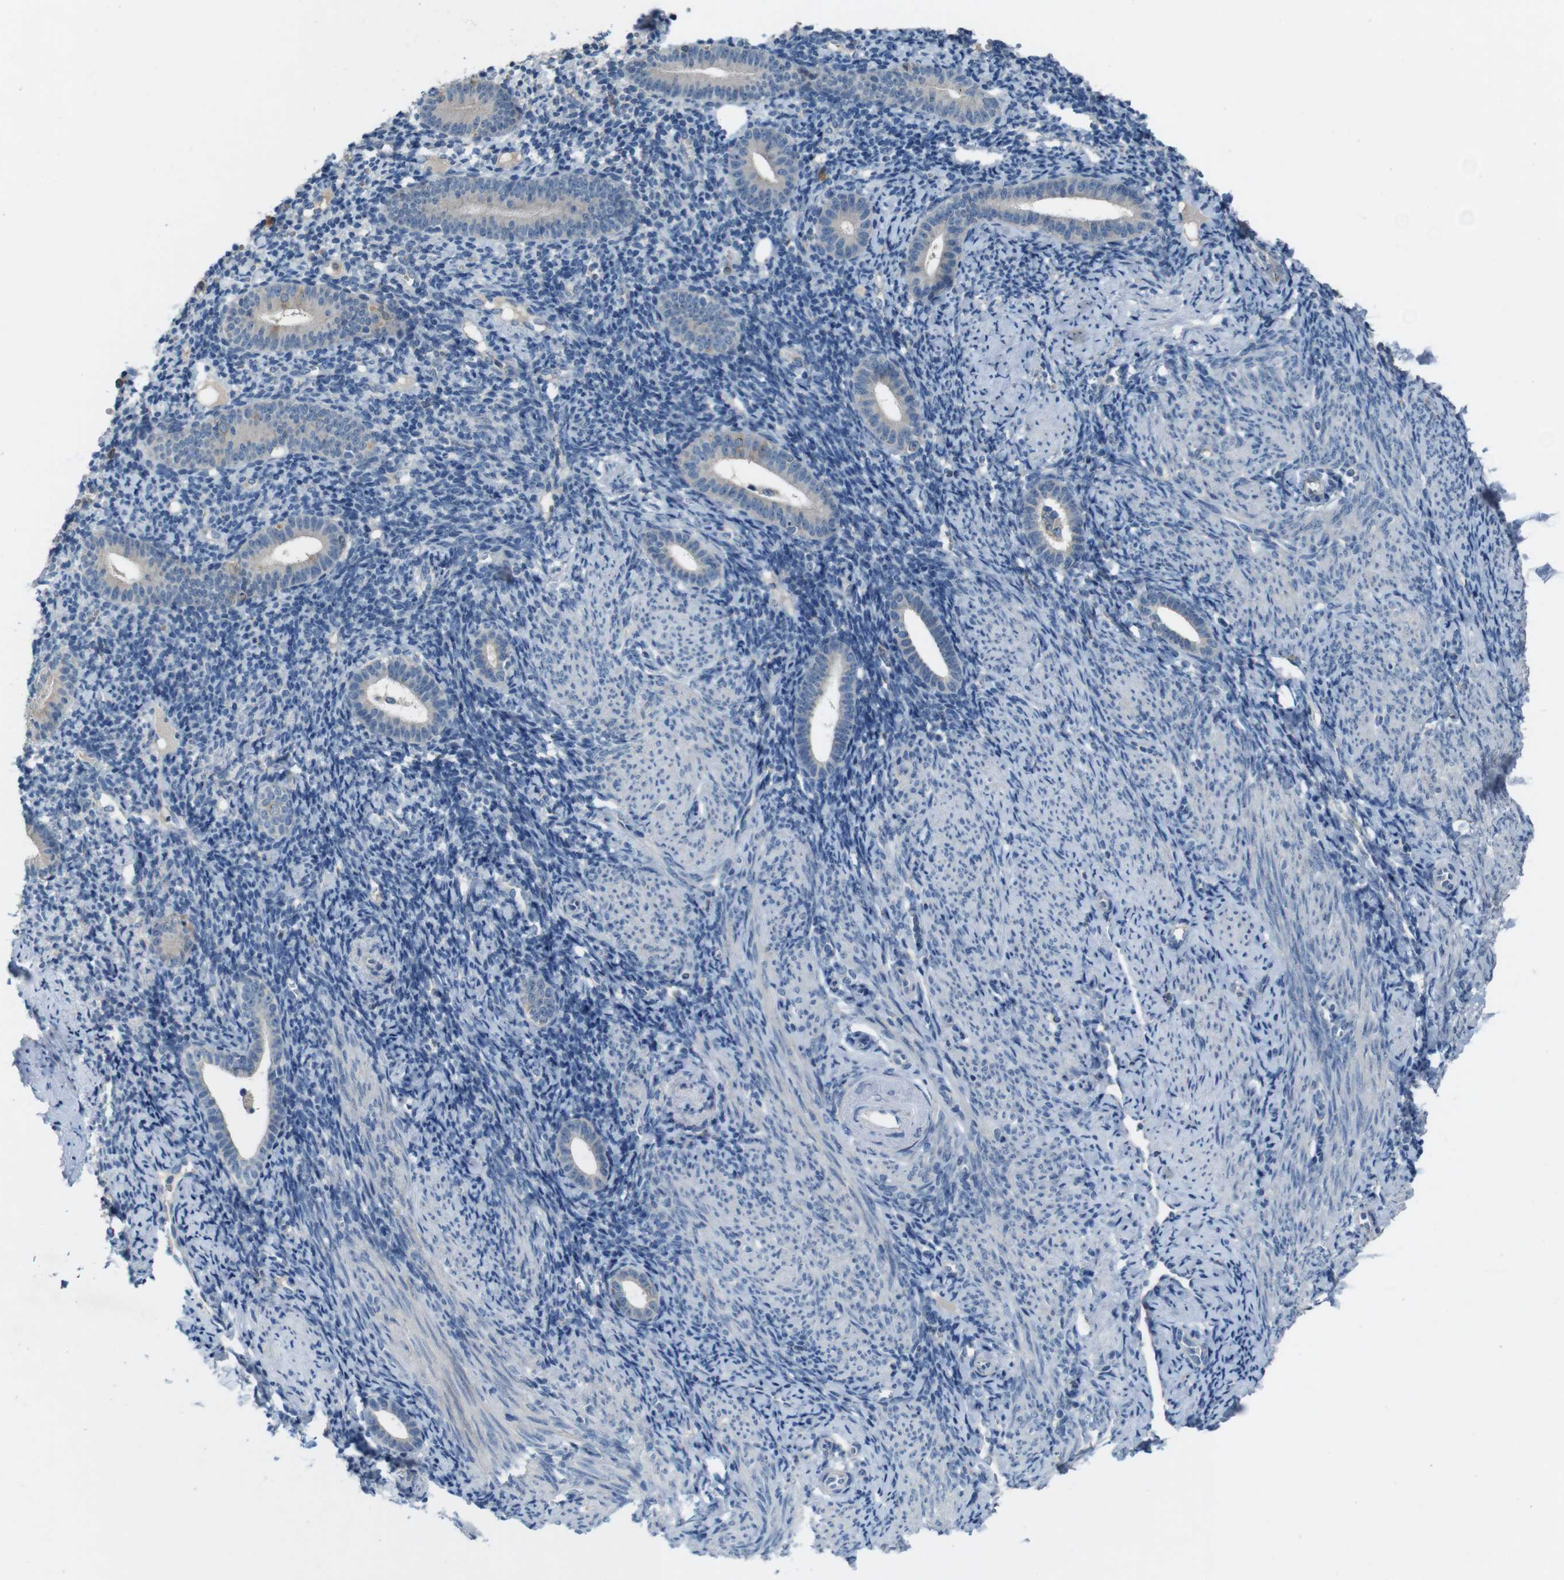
{"staining": {"intensity": "negative", "quantity": "none", "location": "none"}, "tissue": "endometrium", "cell_type": "Cells in endometrial stroma", "image_type": "normal", "snomed": [{"axis": "morphology", "description": "Normal tissue, NOS"}, {"axis": "topography", "description": "Endometrium"}], "caption": "DAB (3,3'-diaminobenzidine) immunohistochemical staining of unremarkable endometrium shows no significant staining in cells in endometrial stroma.", "gene": "MOGAT3", "patient": {"sex": "female", "age": 50}}